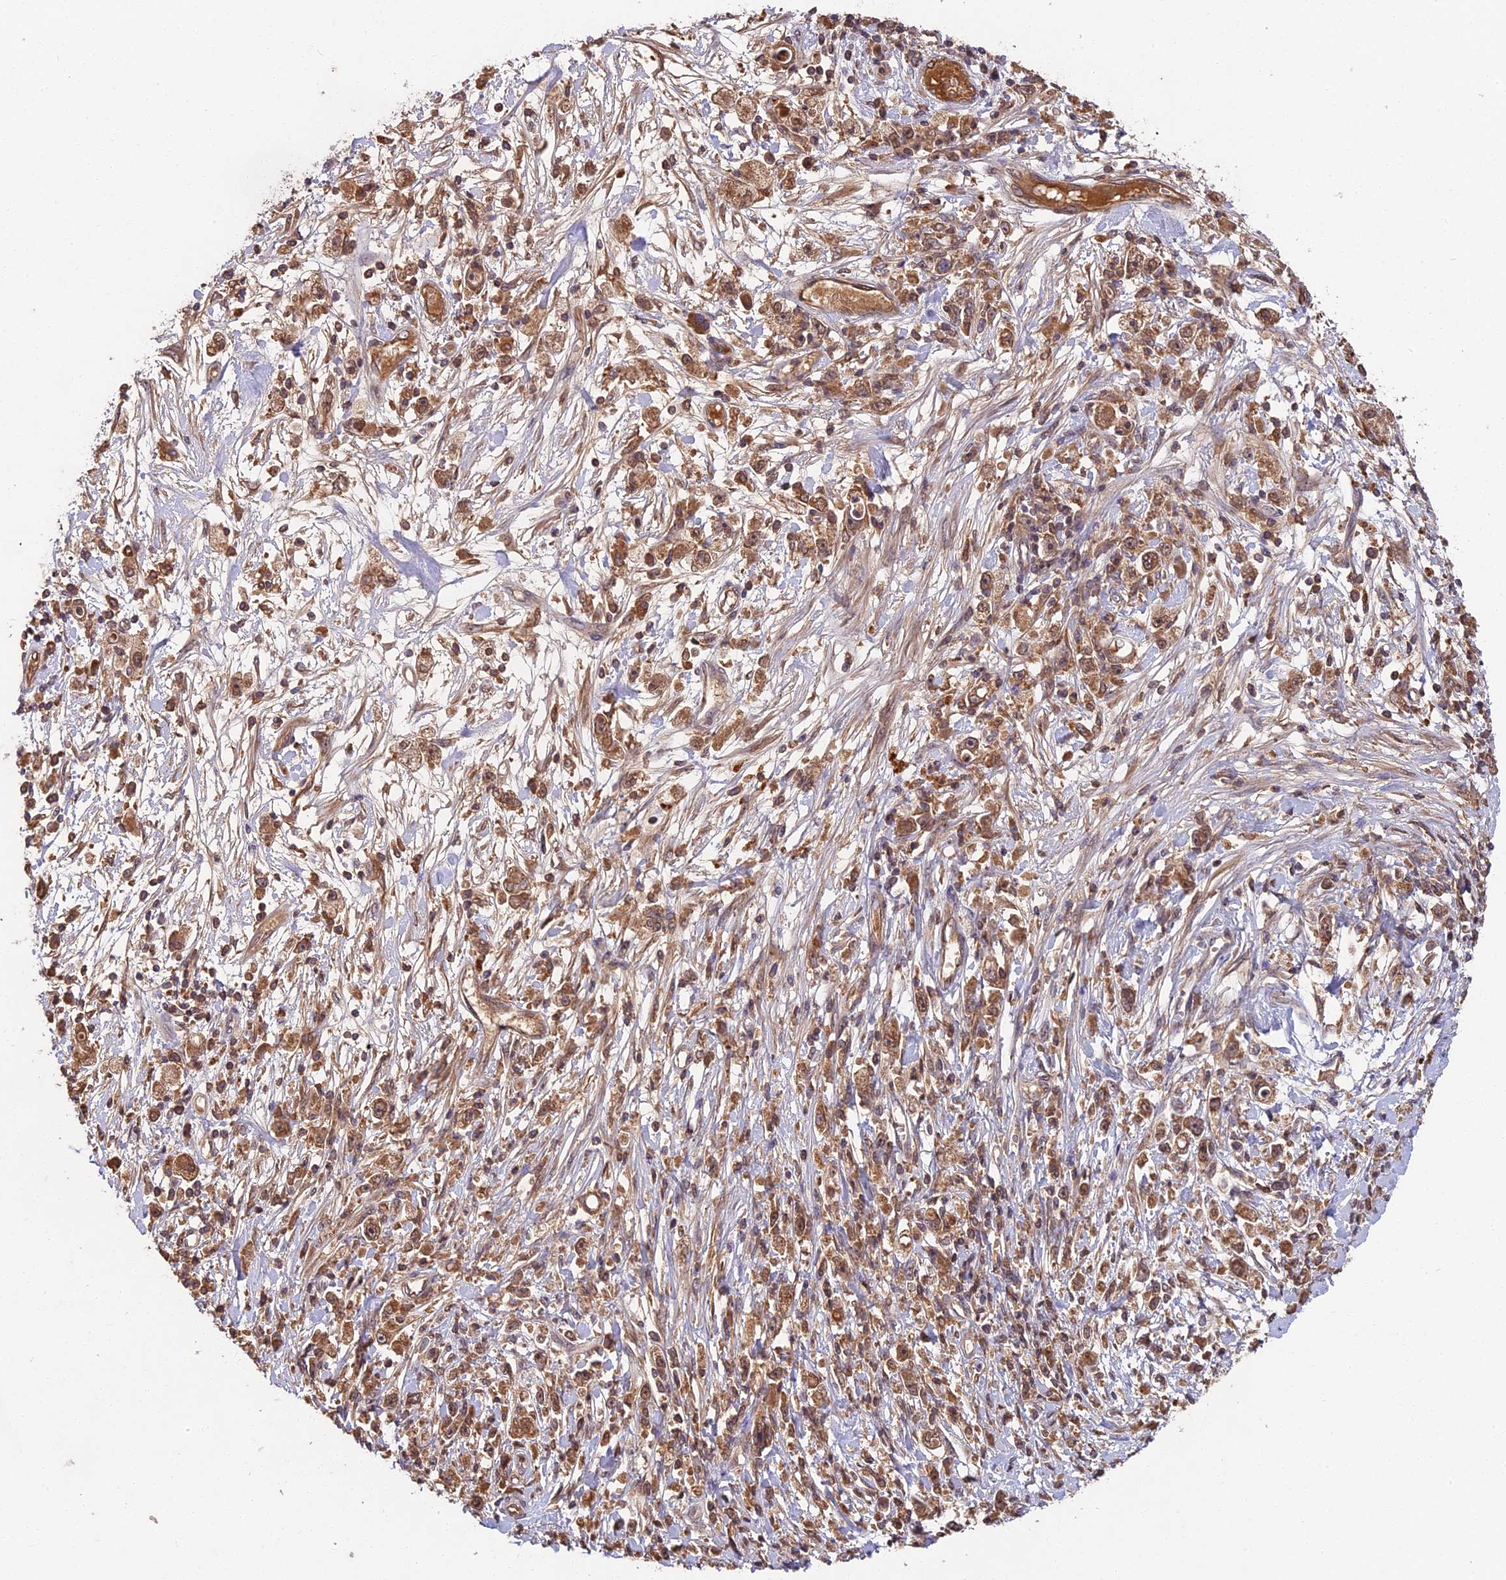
{"staining": {"intensity": "moderate", "quantity": ">75%", "location": "cytoplasmic/membranous"}, "tissue": "stomach cancer", "cell_type": "Tumor cells", "image_type": "cancer", "snomed": [{"axis": "morphology", "description": "Adenocarcinoma, NOS"}, {"axis": "topography", "description": "Stomach"}], "caption": "Tumor cells demonstrate moderate cytoplasmic/membranous expression in about >75% of cells in stomach cancer. (DAB IHC, brown staining for protein, blue staining for nuclei).", "gene": "CHAC1", "patient": {"sex": "female", "age": 59}}